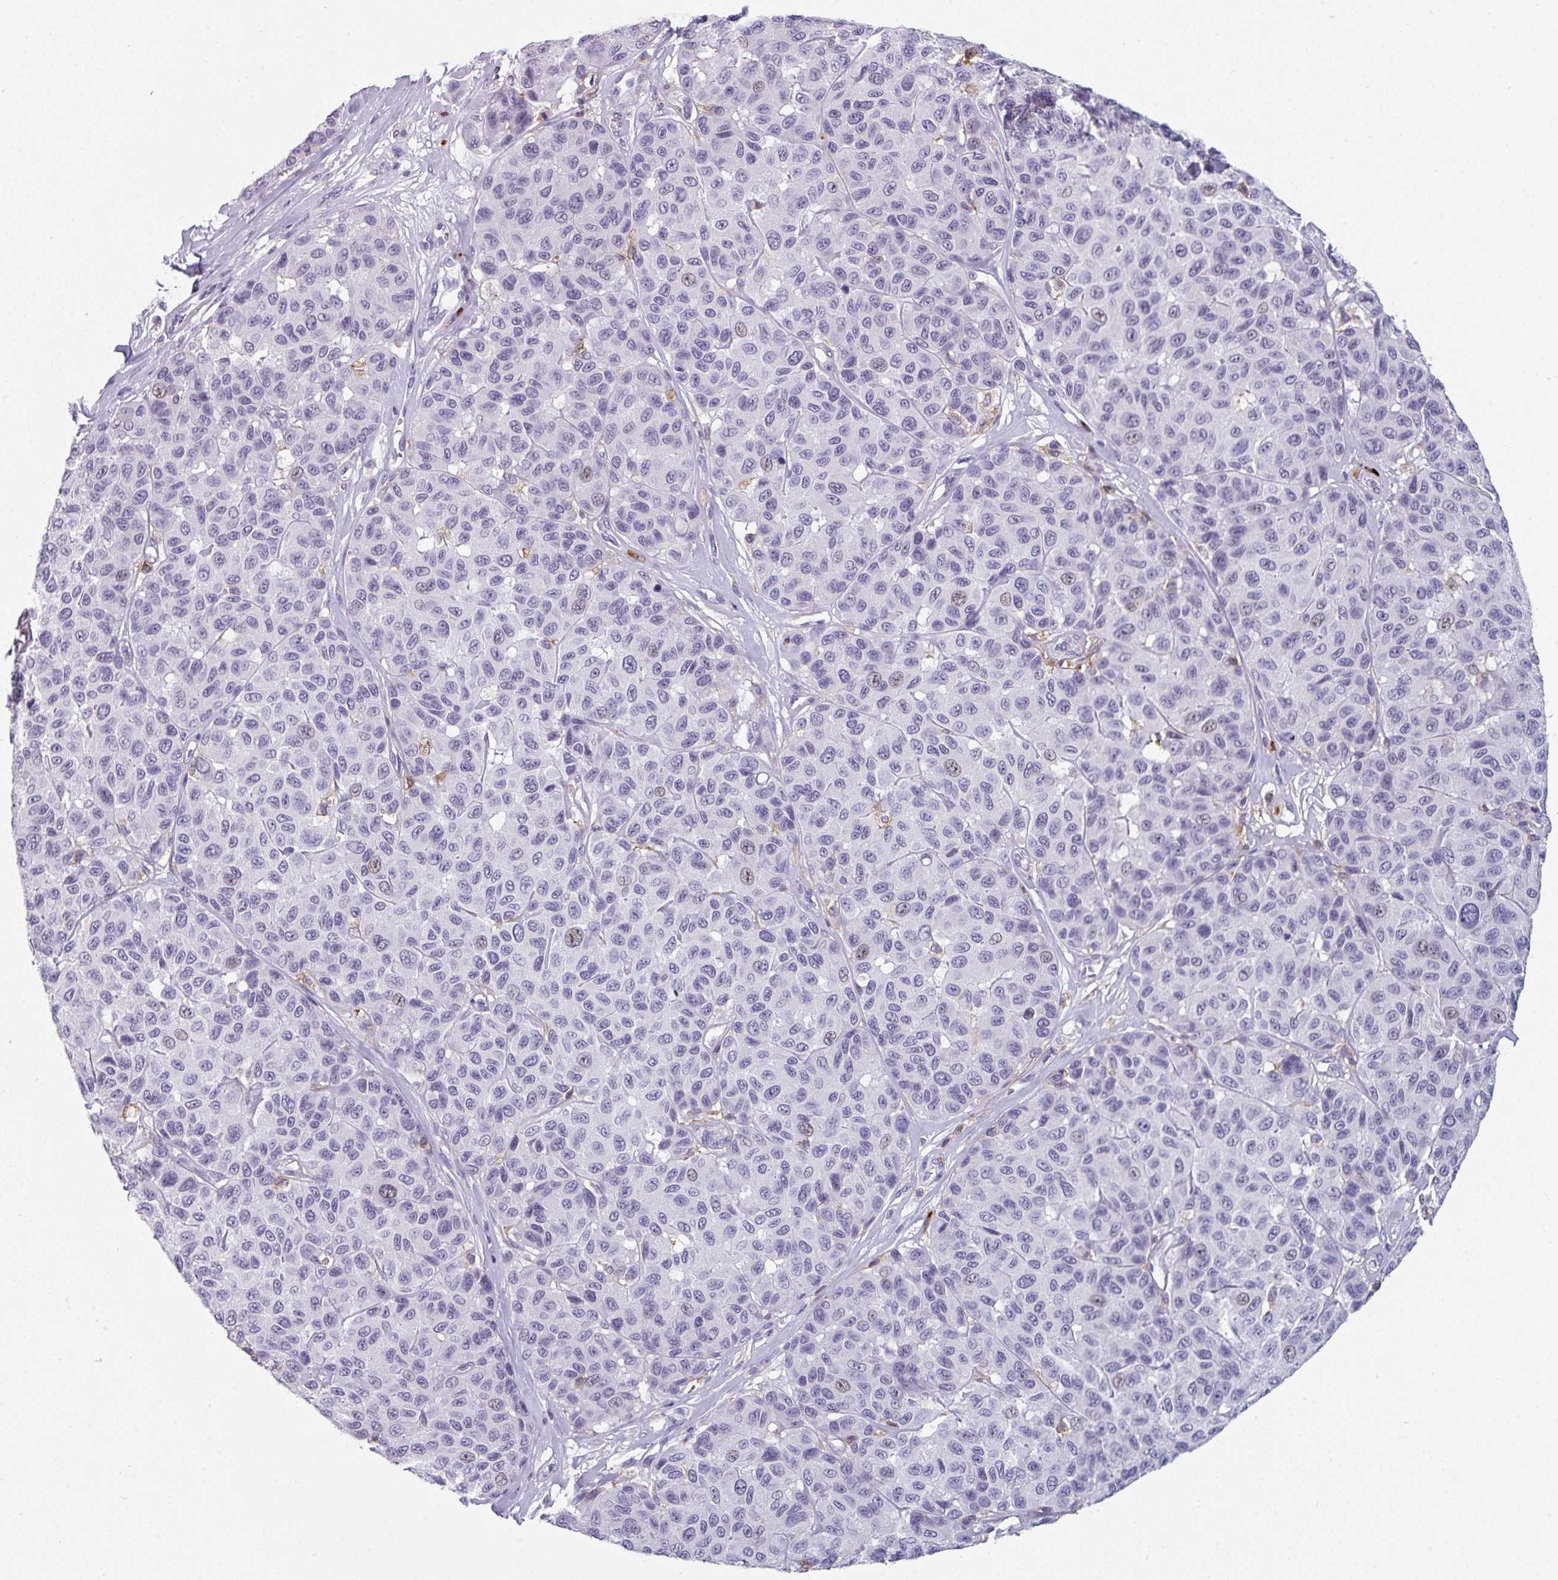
{"staining": {"intensity": "negative", "quantity": "none", "location": "none"}, "tissue": "melanoma", "cell_type": "Tumor cells", "image_type": "cancer", "snomed": [{"axis": "morphology", "description": "Malignant melanoma, NOS"}, {"axis": "topography", "description": "Skin"}], "caption": "A high-resolution micrograph shows immunohistochemistry (IHC) staining of melanoma, which shows no significant expression in tumor cells. (Immunohistochemistry, brightfield microscopy, high magnification).", "gene": "EXOSC5", "patient": {"sex": "female", "age": 66}}